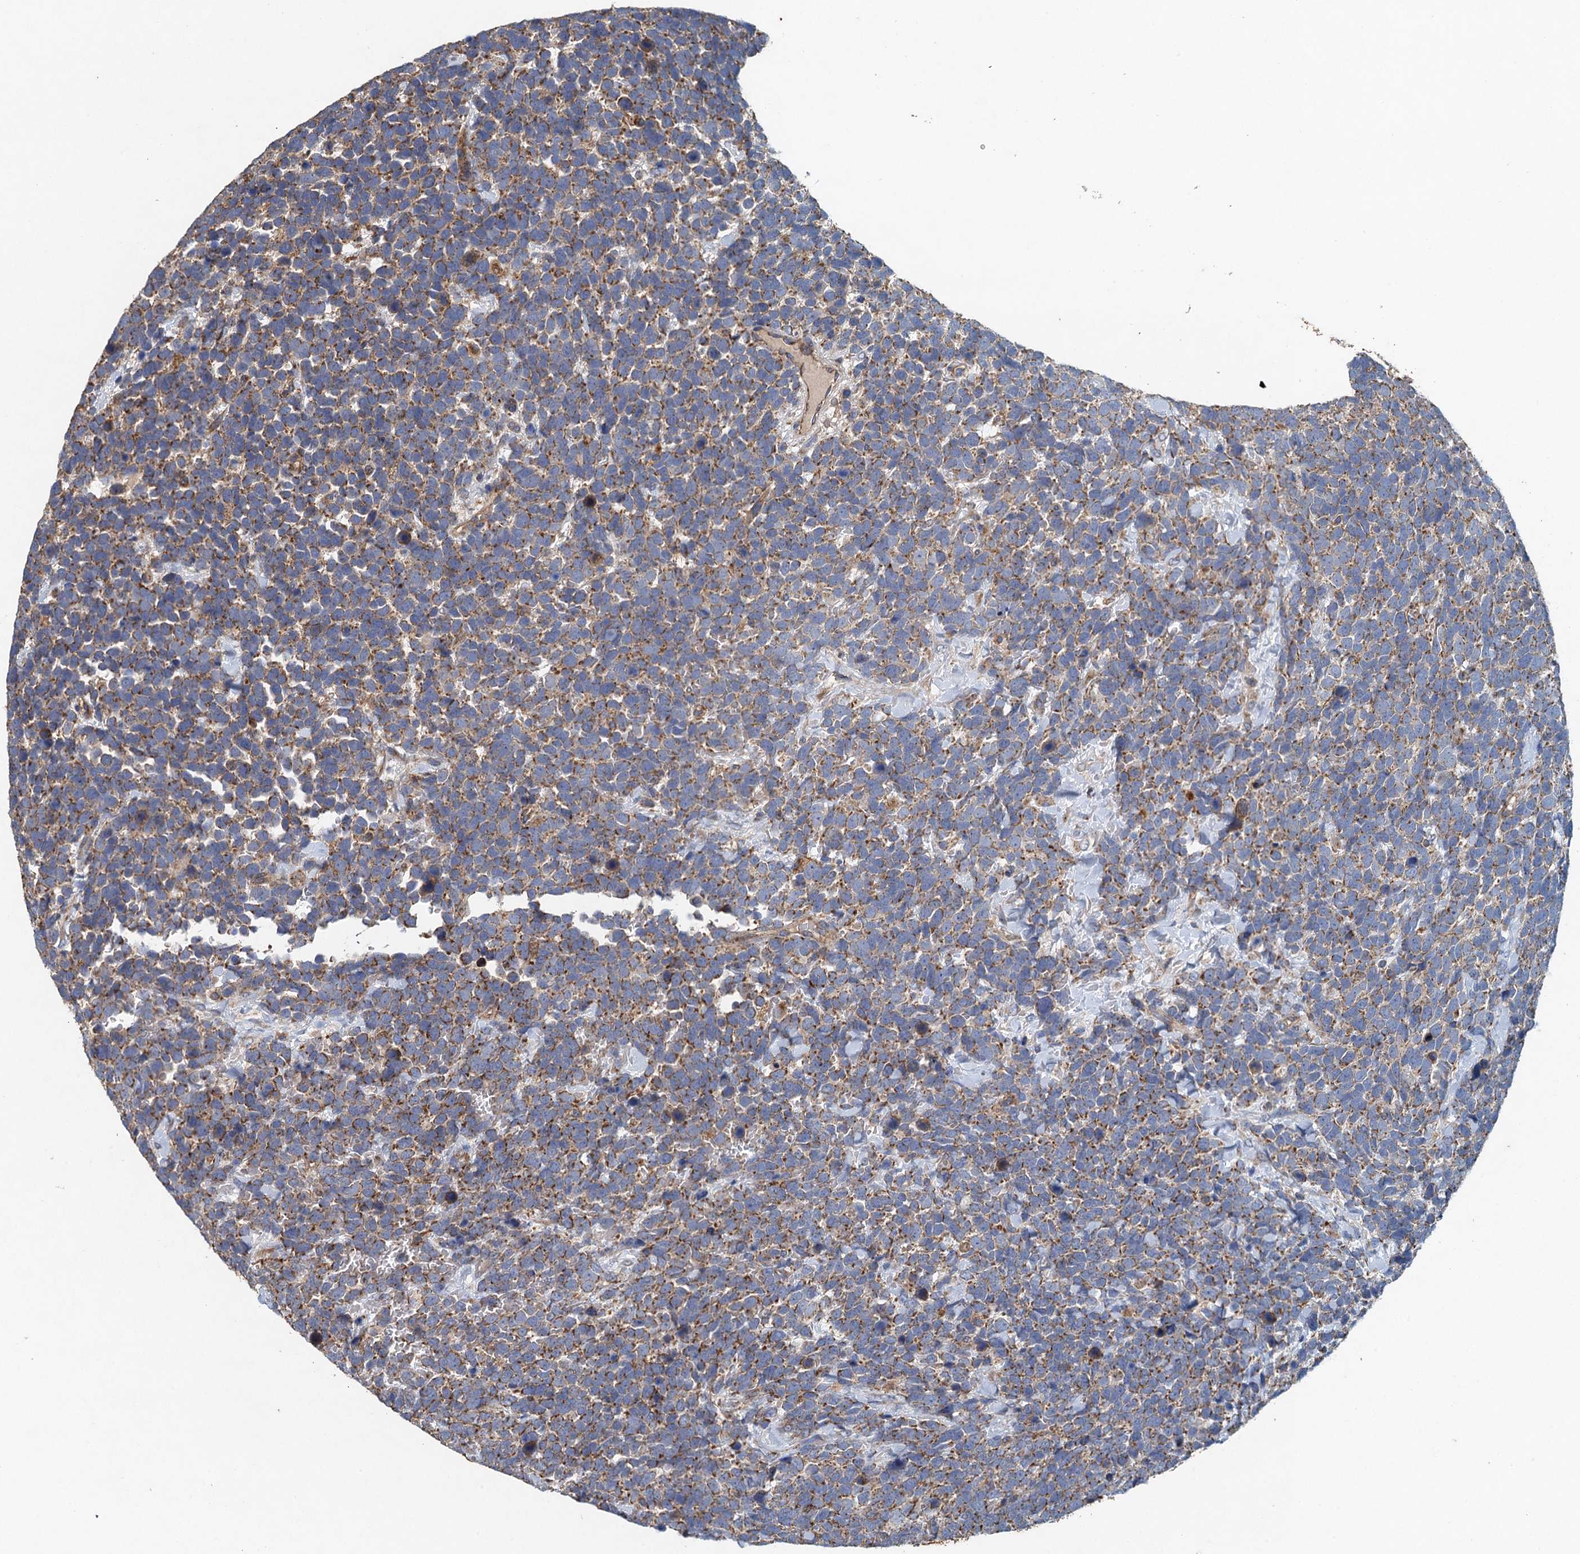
{"staining": {"intensity": "moderate", "quantity": ">75%", "location": "cytoplasmic/membranous"}, "tissue": "urothelial cancer", "cell_type": "Tumor cells", "image_type": "cancer", "snomed": [{"axis": "morphology", "description": "Urothelial carcinoma, High grade"}, {"axis": "topography", "description": "Urinary bladder"}], "caption": "Urothelial cancer stained for a protein demonstrates moderate cytoplasmic/membranous positivity in tumor cells. (IHC, brightfield microscopy, high magnification).", "gene": "BCS1L", "patient": {"sex": "female", "age": 82}}